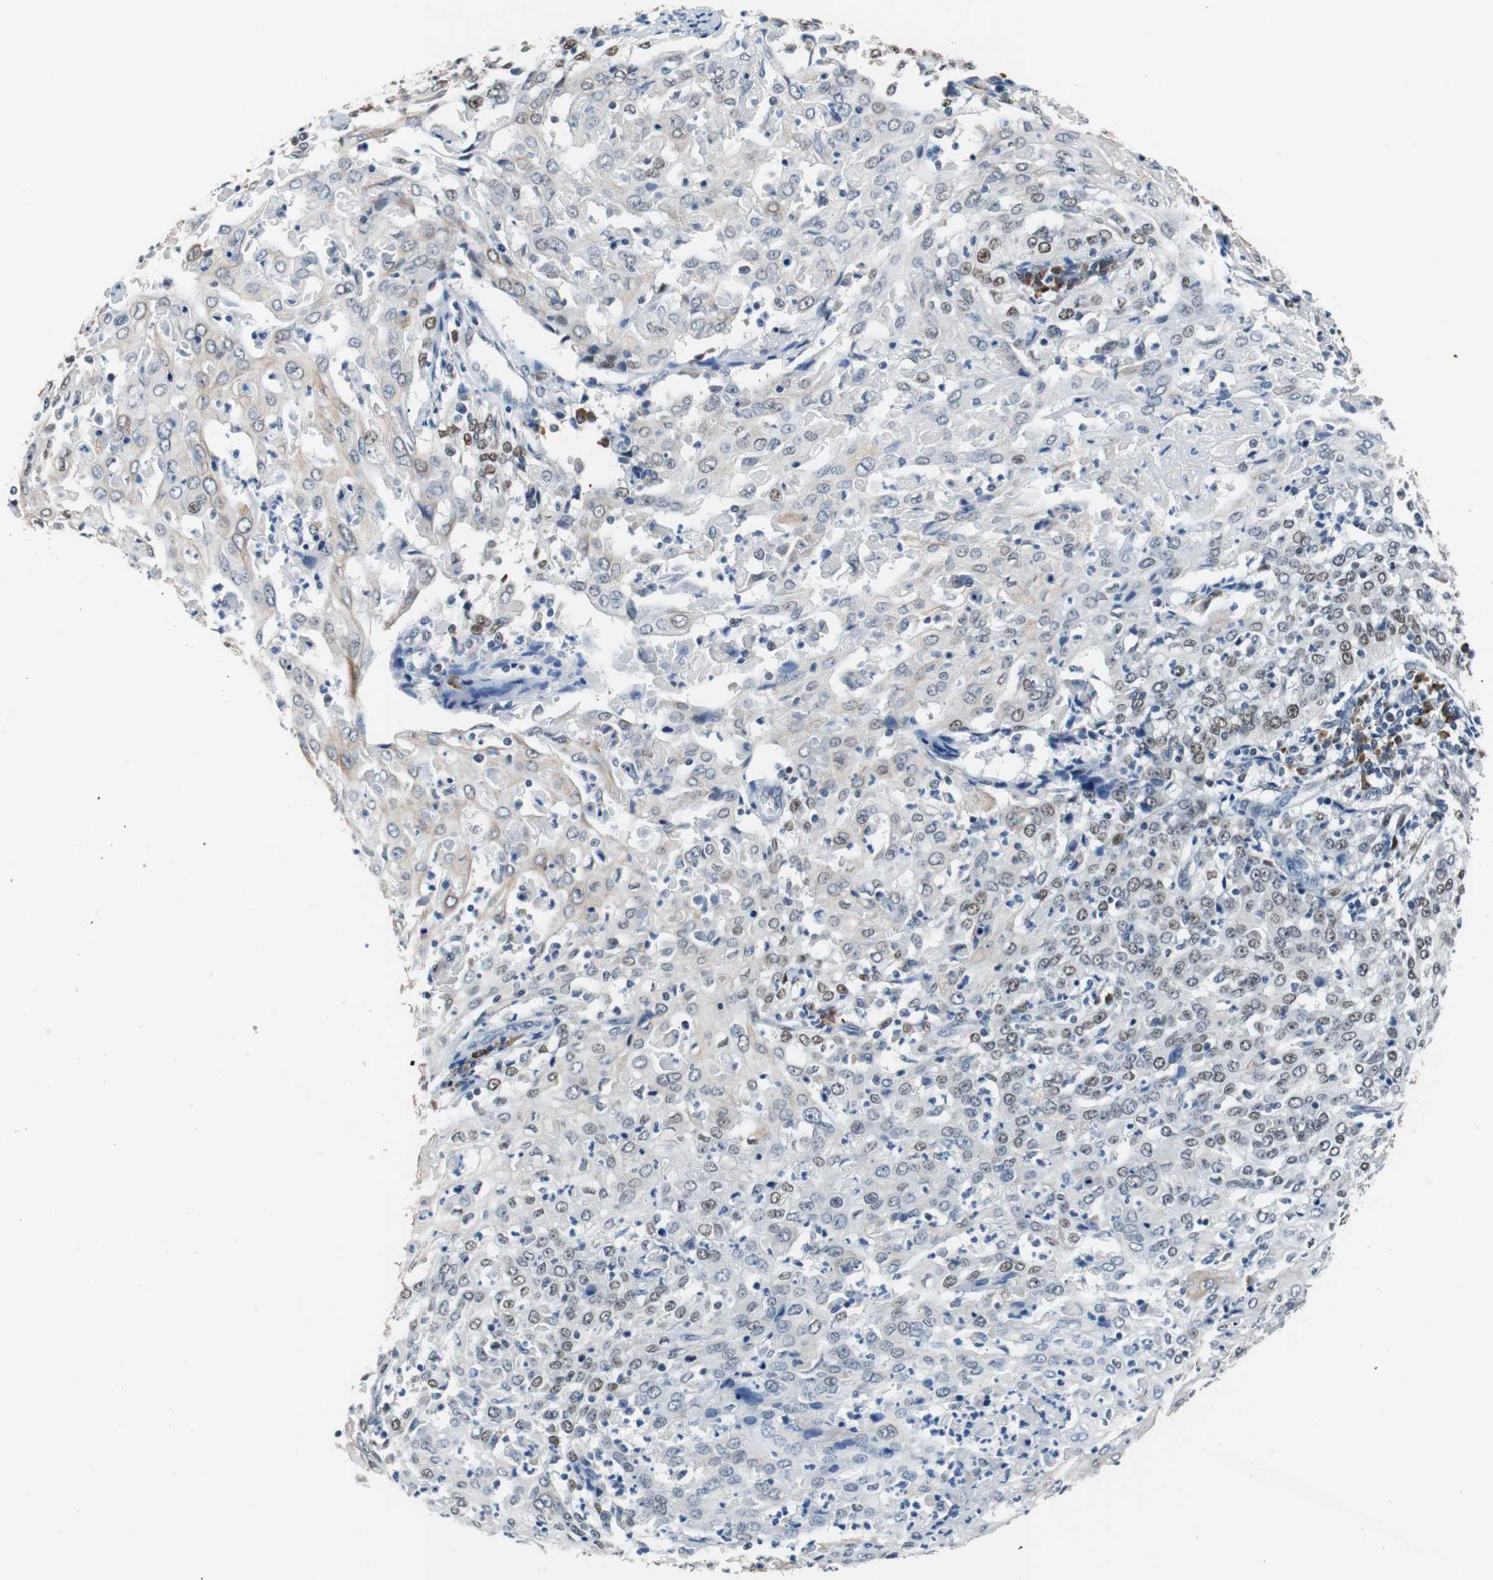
{"staining": {"intensity": "weak", "quantity": "25%-75%", "location": "cytoplasmic/membranous,nuclear"}, "tissue": "cervical cancer", "cell_type": "Tumor cells", "image_type": "cancer", "snomed": [{"axis": "morphology", "description": "Squamous cell carcinoma, NOS"}, {"axis": "topography", "description": "Cervix"}], "caption": "Immunohistochemistry (IHC) (DAB (3,3'-diaminobenzidine)) staining of cervical cancer (squamous cell carcinoma) shows weak cytoplasmic/membranous and nuclear protein positivity in approximately 25%-75% of tumor cells. (brown staining indicates protein expression, while blue staining denotes nuclei).", "gene": "USP28", "patient": {"sex": "female", "age": 39}}